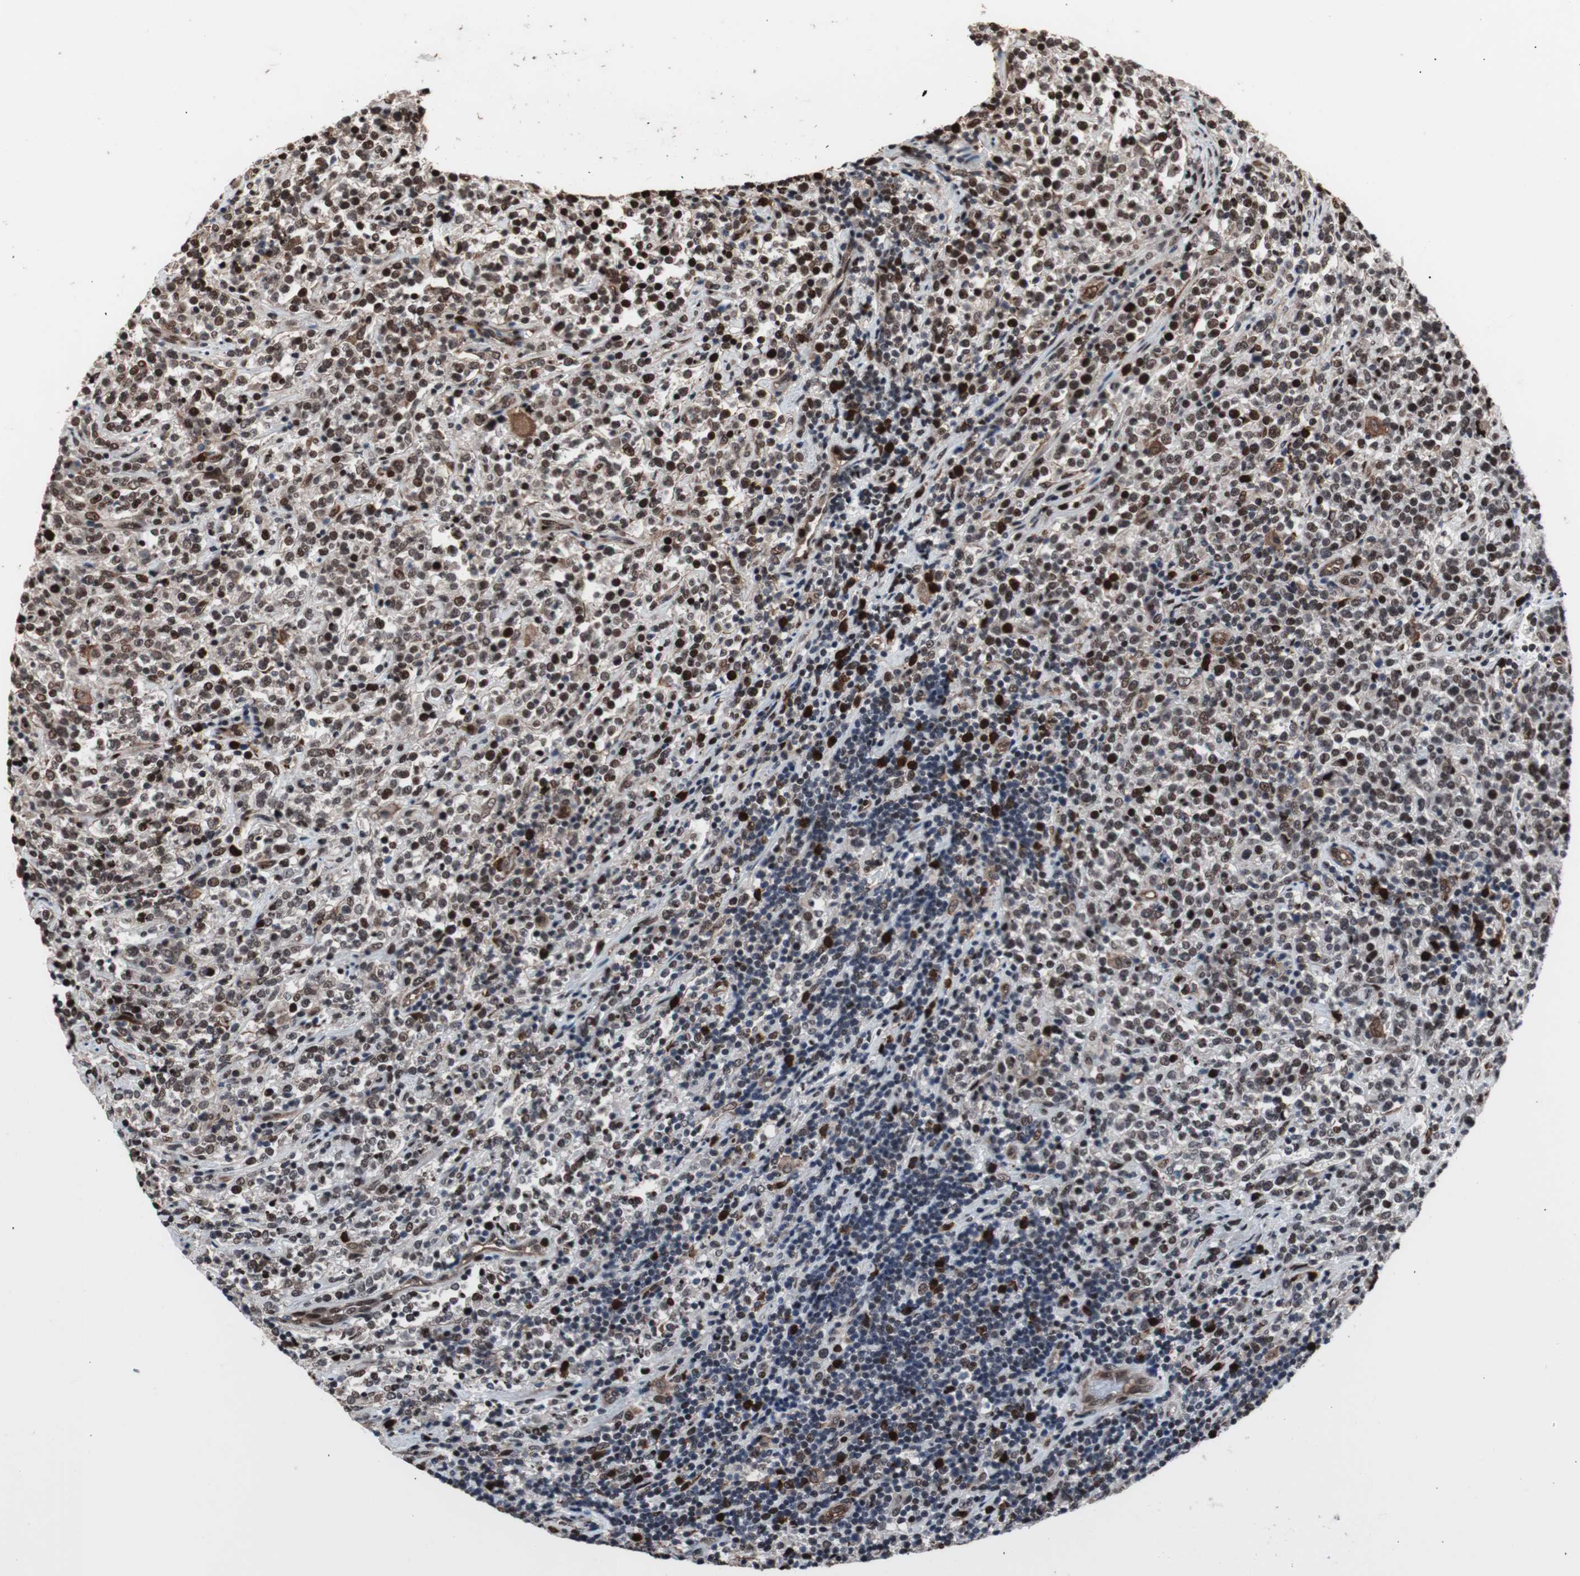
{"staining": {"intensity": "strong", "quantity": ">75%", "location": "nuclear"}, "tissue": "lymphoma", "cell_type": "Tumor cells", "image_type": "cancer", "snomed": [{"axis": "morphology", "description": "Malignant lymphoma, non-Hodgkin's type, High grade"}, {"axis": "topography", "description": "Soft tissue"}], "caption": "Immunohistochemistry of human lymphoma shows high levels of strong nuclear positivity in approximately >75% of tumor cells. The protein is stained brown, and the nuclei are stained in blue (DAB IHC with brightfield microscopy, high magnification).", "gene": "POGZ", "patient": {"sex": "male", "age": 18}}